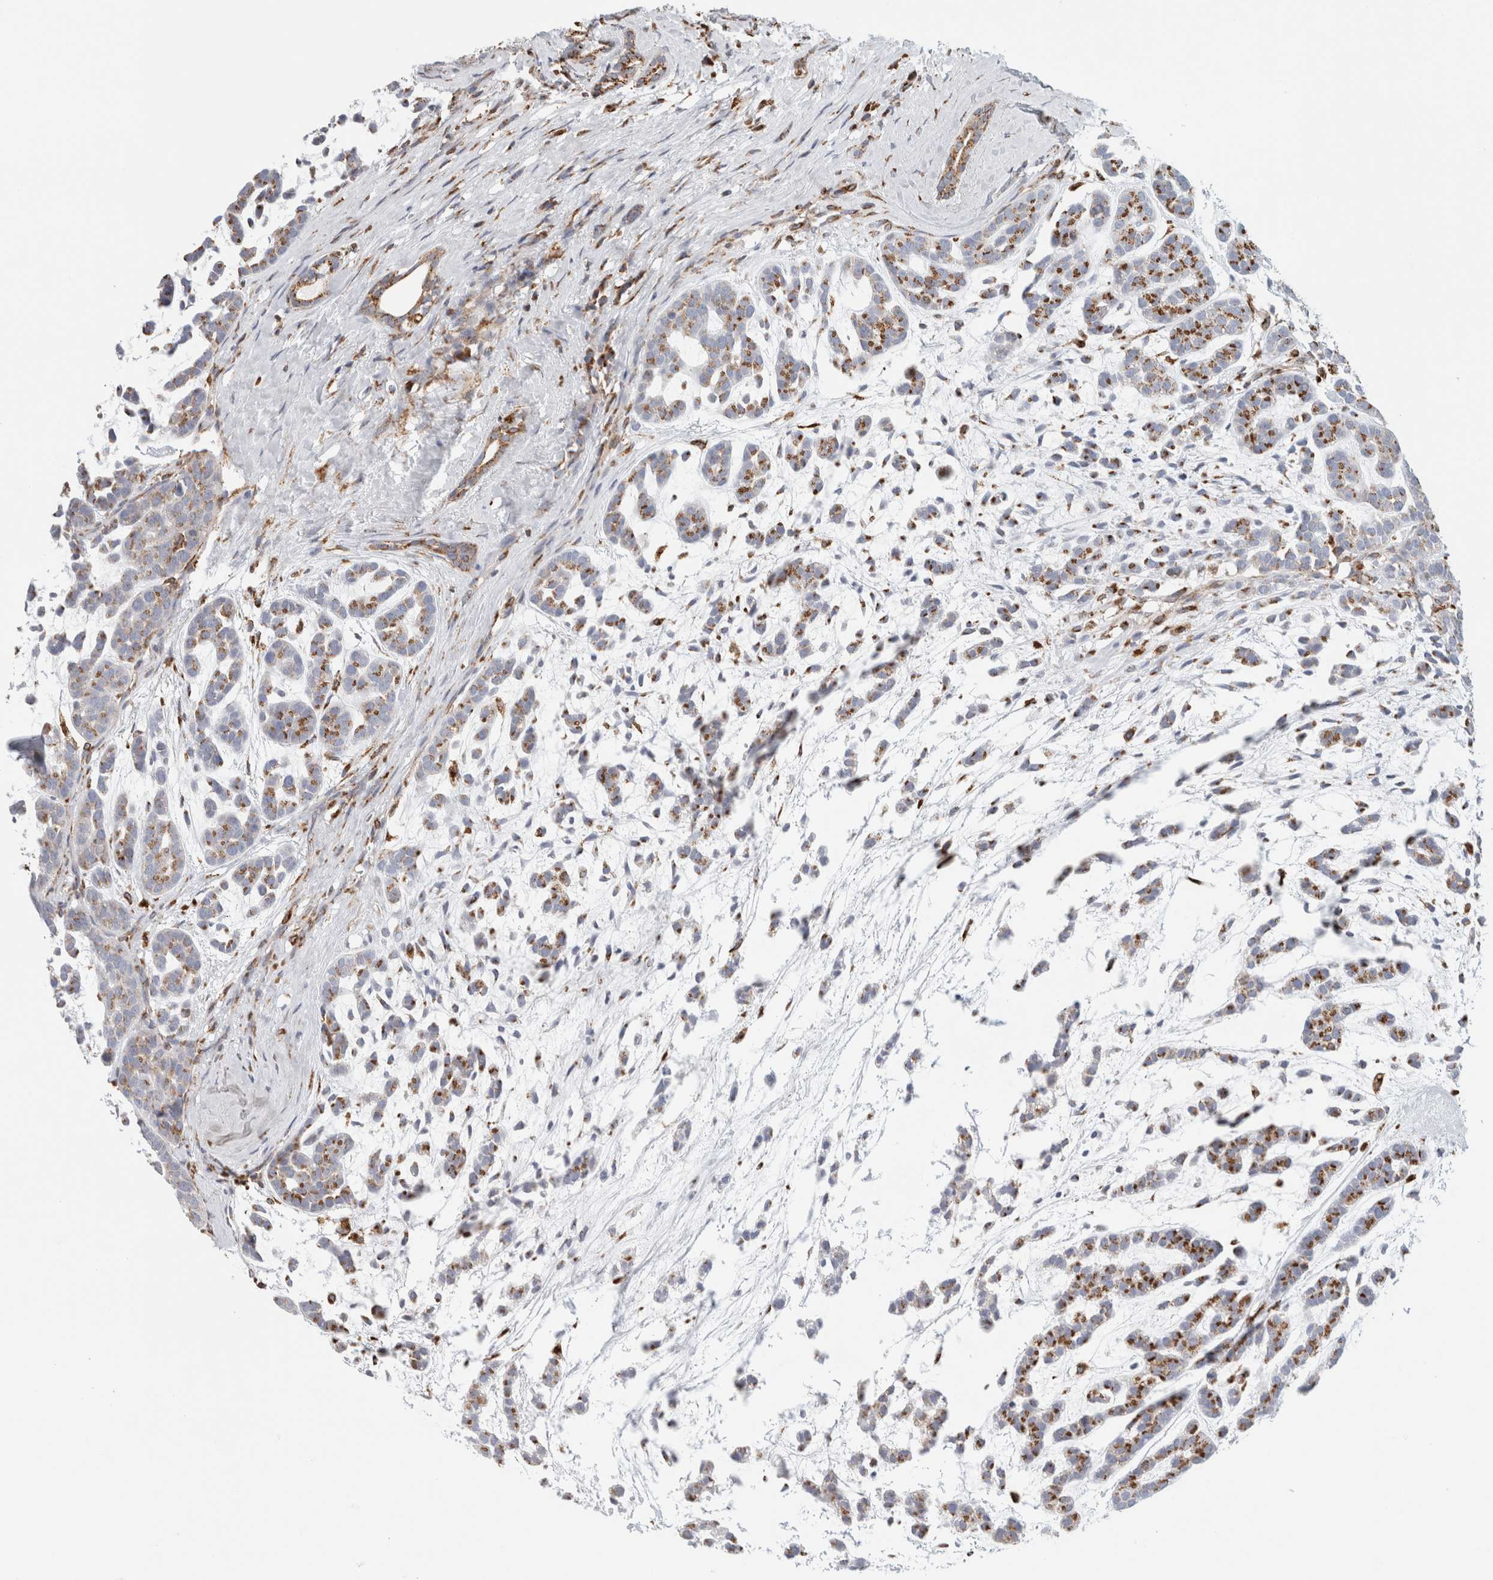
{"staining": {"intensity": "moderate", "quantity": ">75%", "location": "cytoplasmic/membranous"}, "tissue": "head and neck cancer", "cell_type": "Tumor cells", "image_type": "cancer", "snomed": [{"axis": "morphology", "description": "Adenocarcinoma, NOS"}, {"axis": "morphology", "description": "Adenoma, NOS"}, {"axis": "topography", "description": "Head-Neck"}], "caption": "Head and neck cancer stained with a protein marker exhibits moderate staining in tumor cells.", "gene": "MCFD2", "patient": {"sex": "female", "age": 55}}